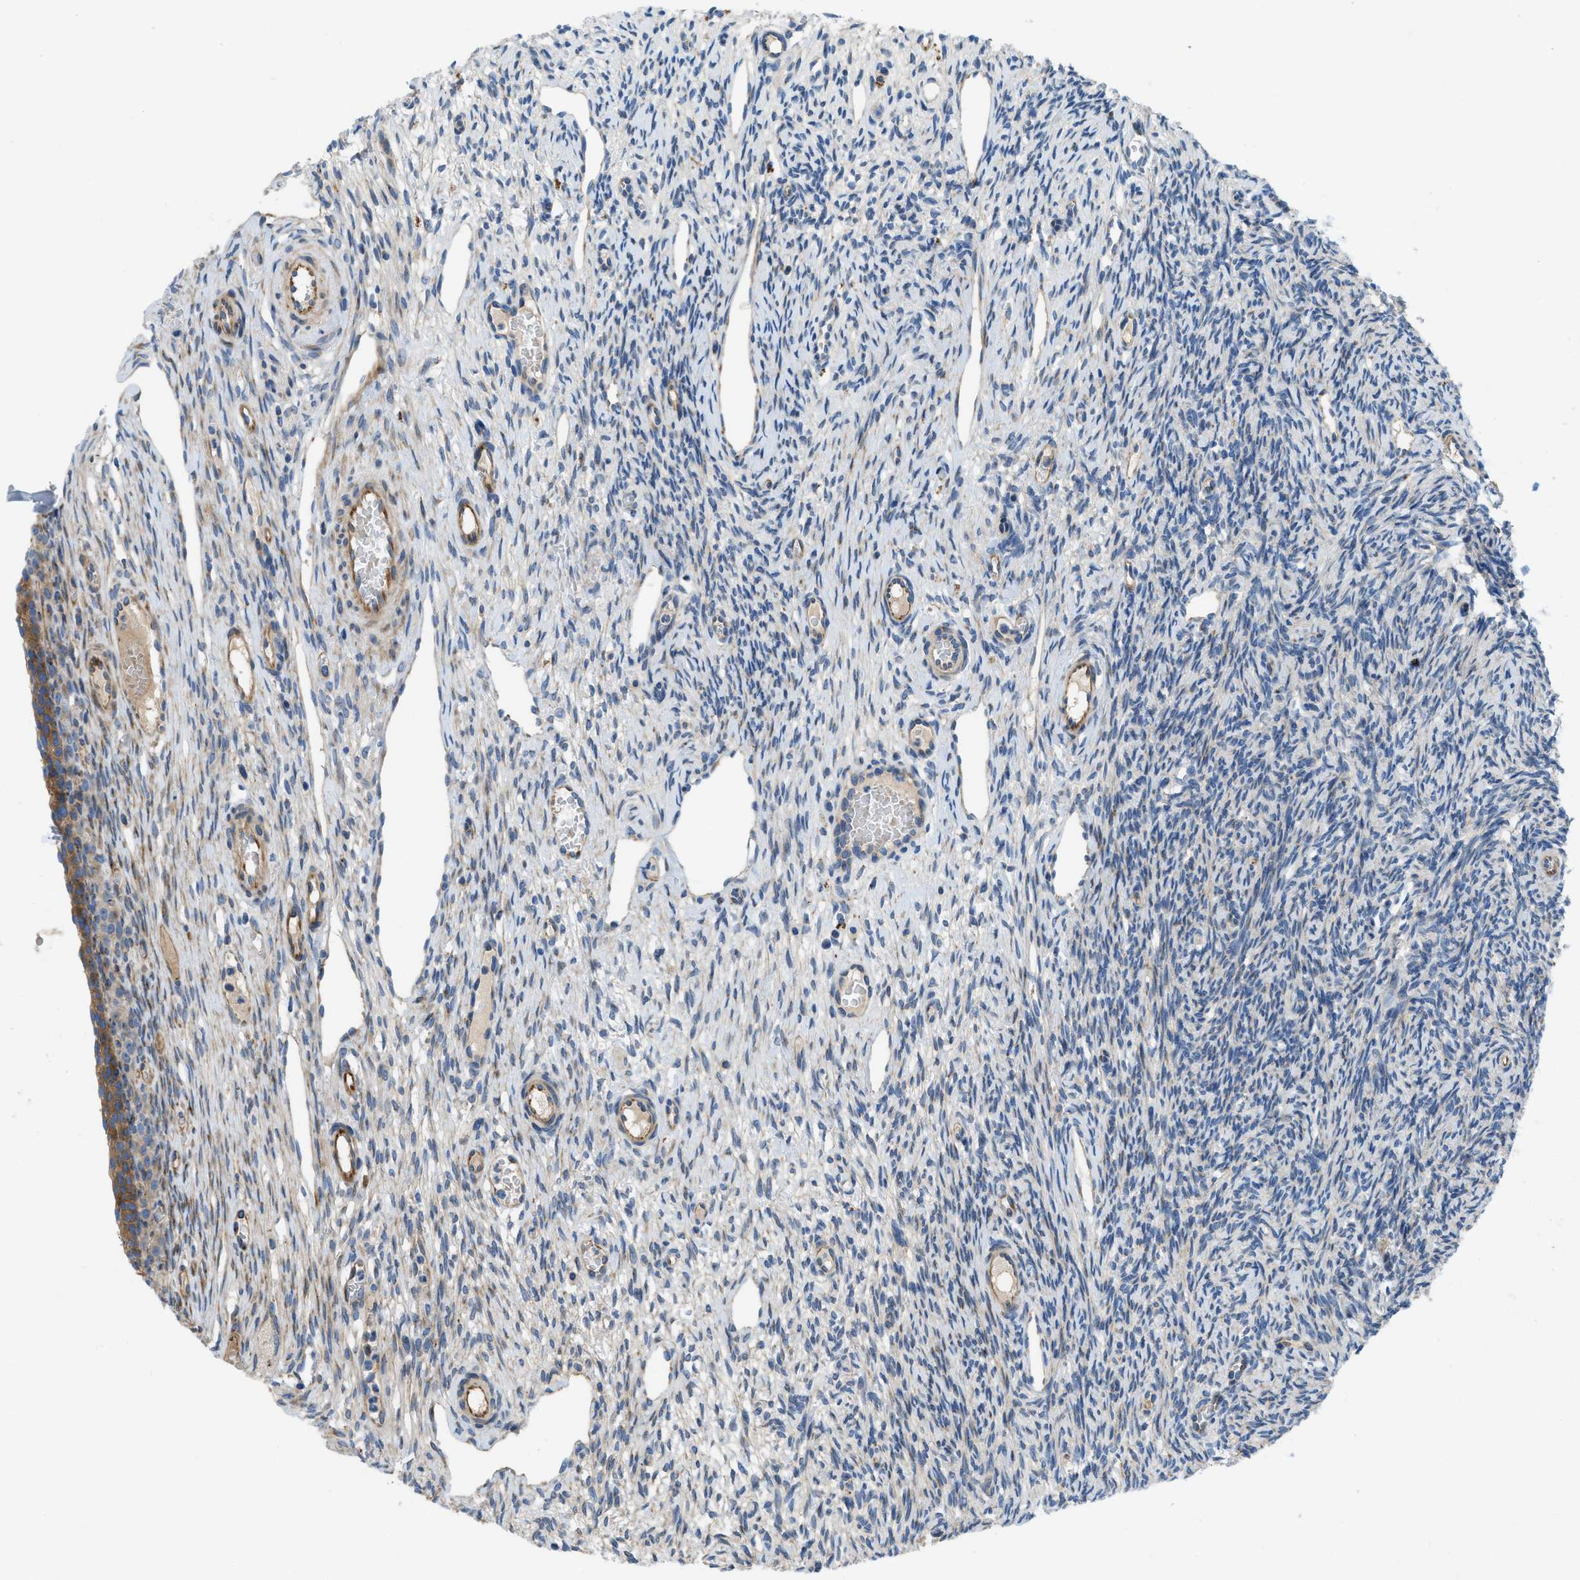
{"staining": {"intensity": "moderate", "quantity": ">75%", "location": "cytoplasmic/membranous"}, "tissue": "ovary", "cell_type": "Follicle cells", "image_type": "normal", "snomed": [{"axis": "morphology", "description": "Normal tissue, NOS"}, {"axis": "topography", "description": "Ovary"}], "caption": "The photomicrograph reveals immunohistochemical staining of normal ovary. There is moderate cytoplasmic/membranous expression is present in approximately >75% of follicle cells.", "gene": "TMEM248", "patient": {"sex": "female", "age": 33}}